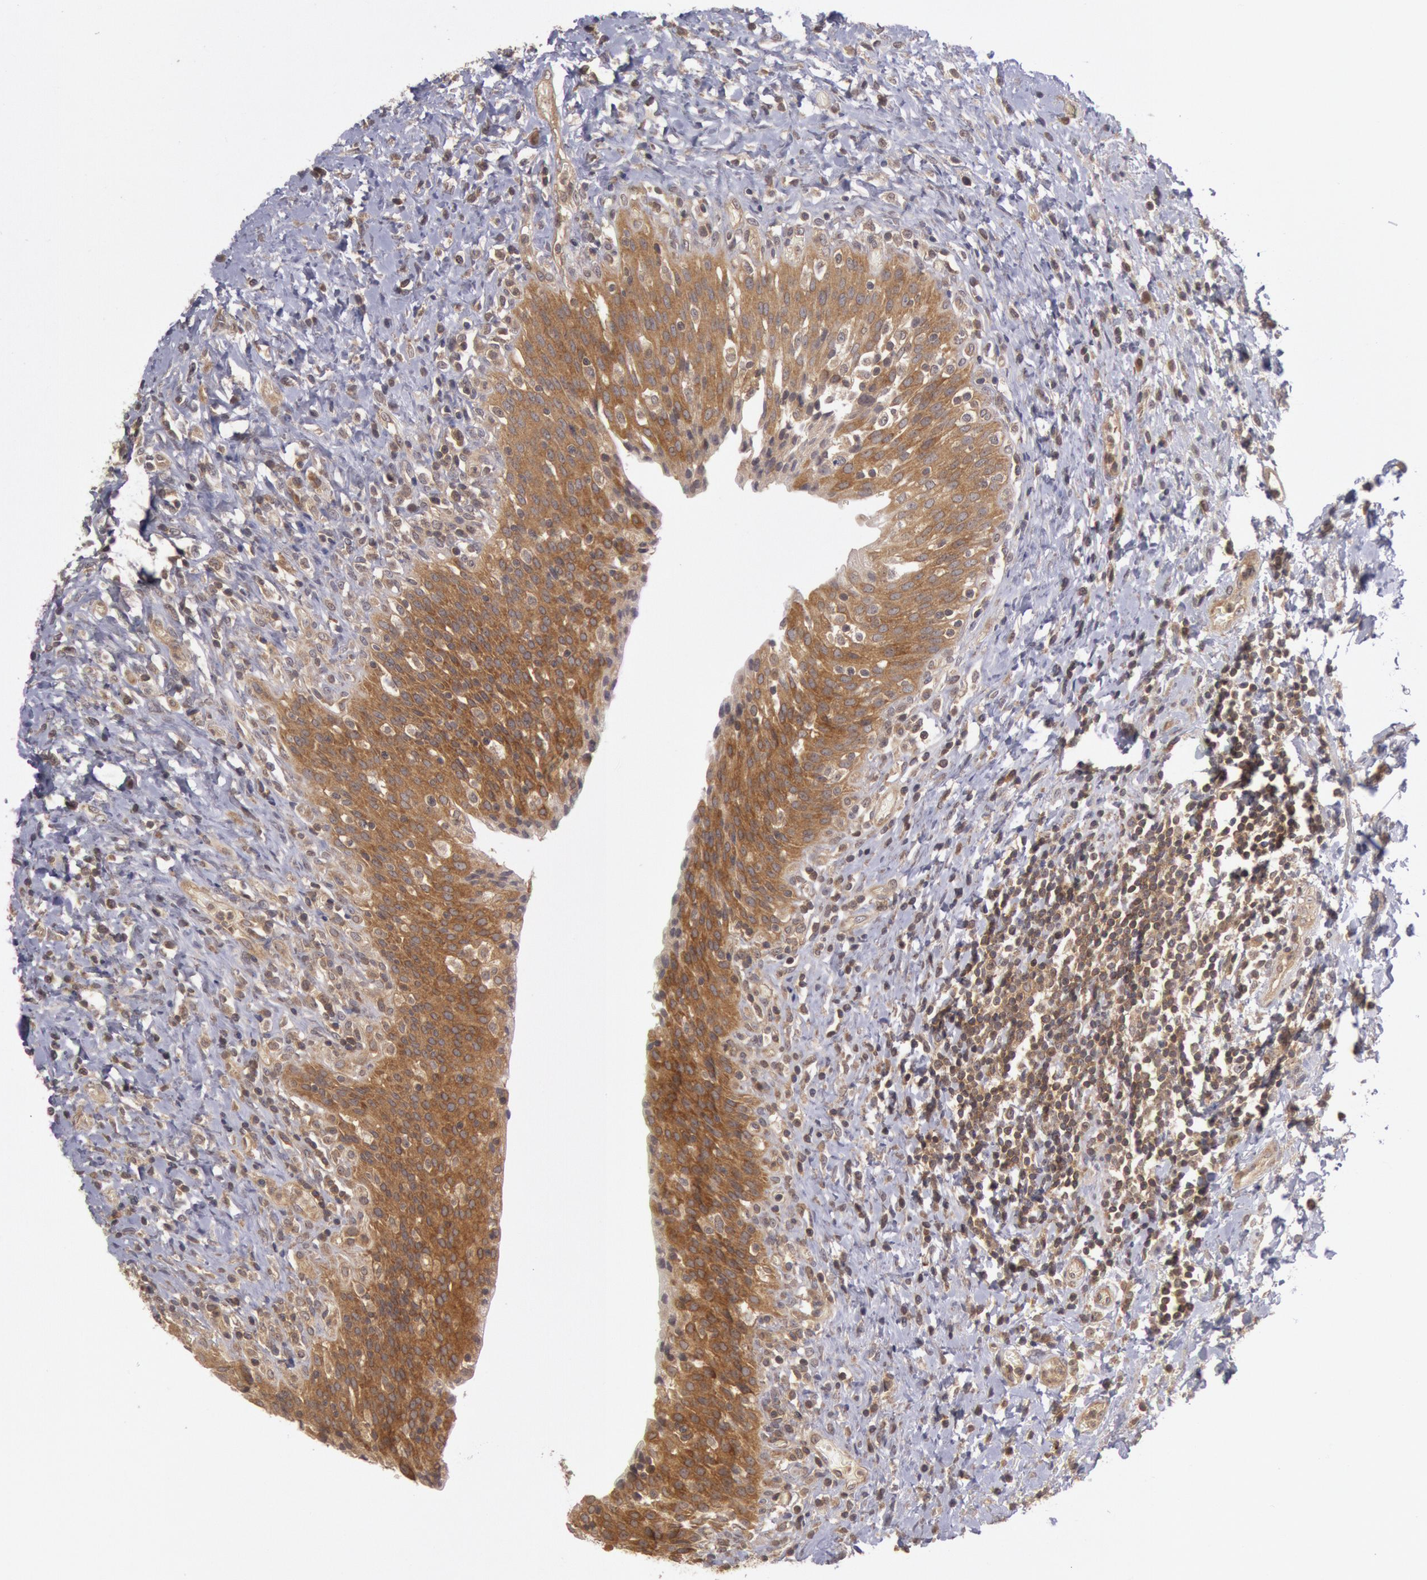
{"staining": {"intensity": "moderate", "quantity": ">75%", "location": "cytoplasmic/membranous"}, "tissue": "urinary bladder", "cell_type": "Urothelial cells", "image_type": "normal", "snomed": [{"axis": "morphology", "description": "Normal tissue, NOS"}, {"axis": "topography", "description": "Urinary bladder"}], "caption": "This image shows immunohistochemistry staining of benign human urinary bladder, with medium moderate cytoplasmic/membranous staining in approximately >75% of urothelial cells.", "gene": "BRAF", "patient": {"sex": "male", "age": 51}}